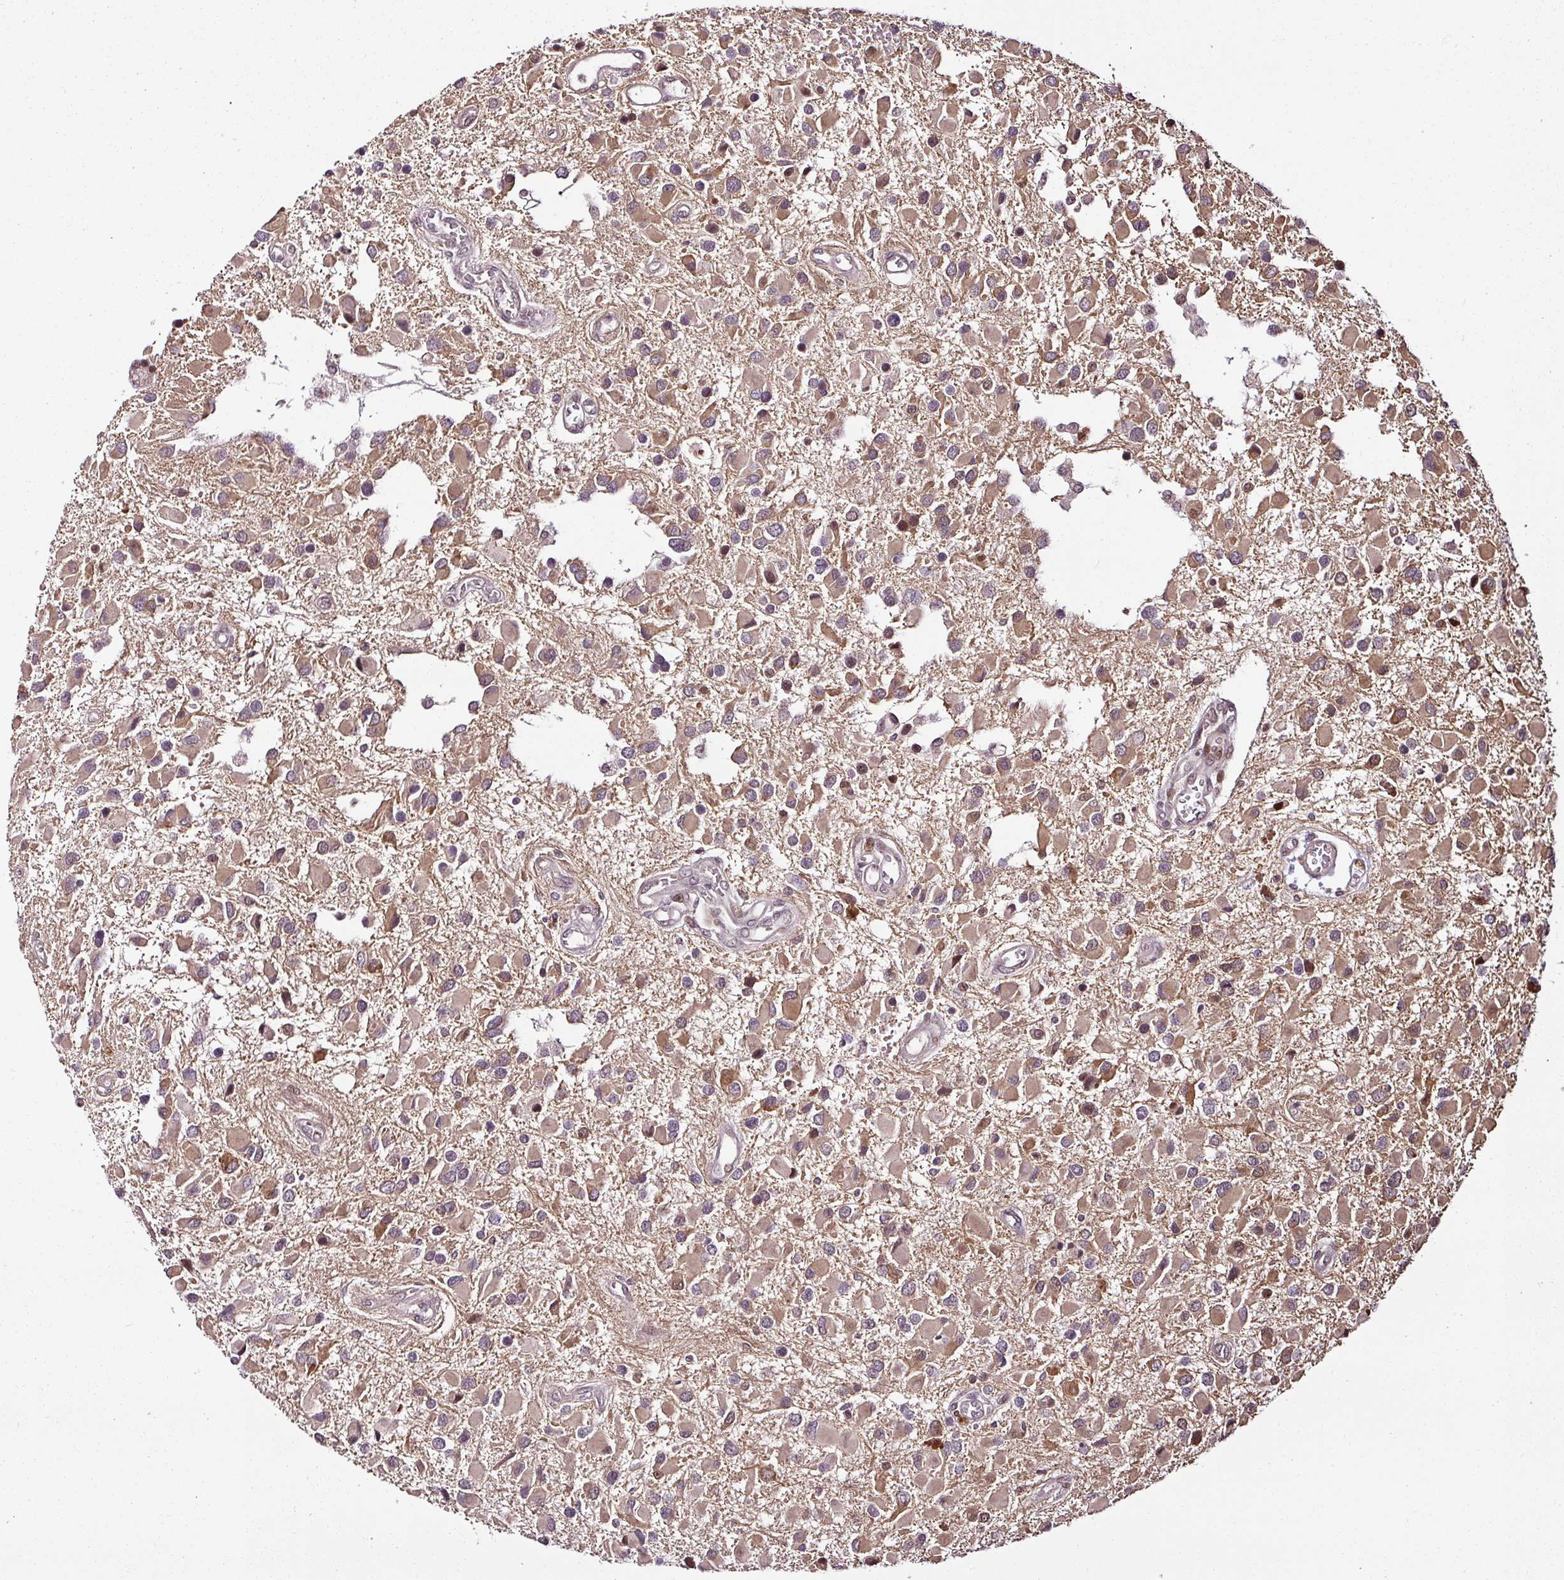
{"staining": {"intensity": "weak", "quantity": ">75%", "location": "cytoplasmic/membranous"}, "tissue": "glioma", "cell_type": "Tumor cells", "image_type": "cancer", "snomed": [{"axis": "morphology", "description": "Glioma, malignant, High grade"}, {"axis": "topography", "description": "Brain"}], "caption": "Human high-grade glioma (malignant) stained for a protein (brown) exhibits weak cytoplasmic/membranous positive expression in about >75% of tumor cells.", "gene": "COPRS", "patient": {"sex": "male", "age": 53}}